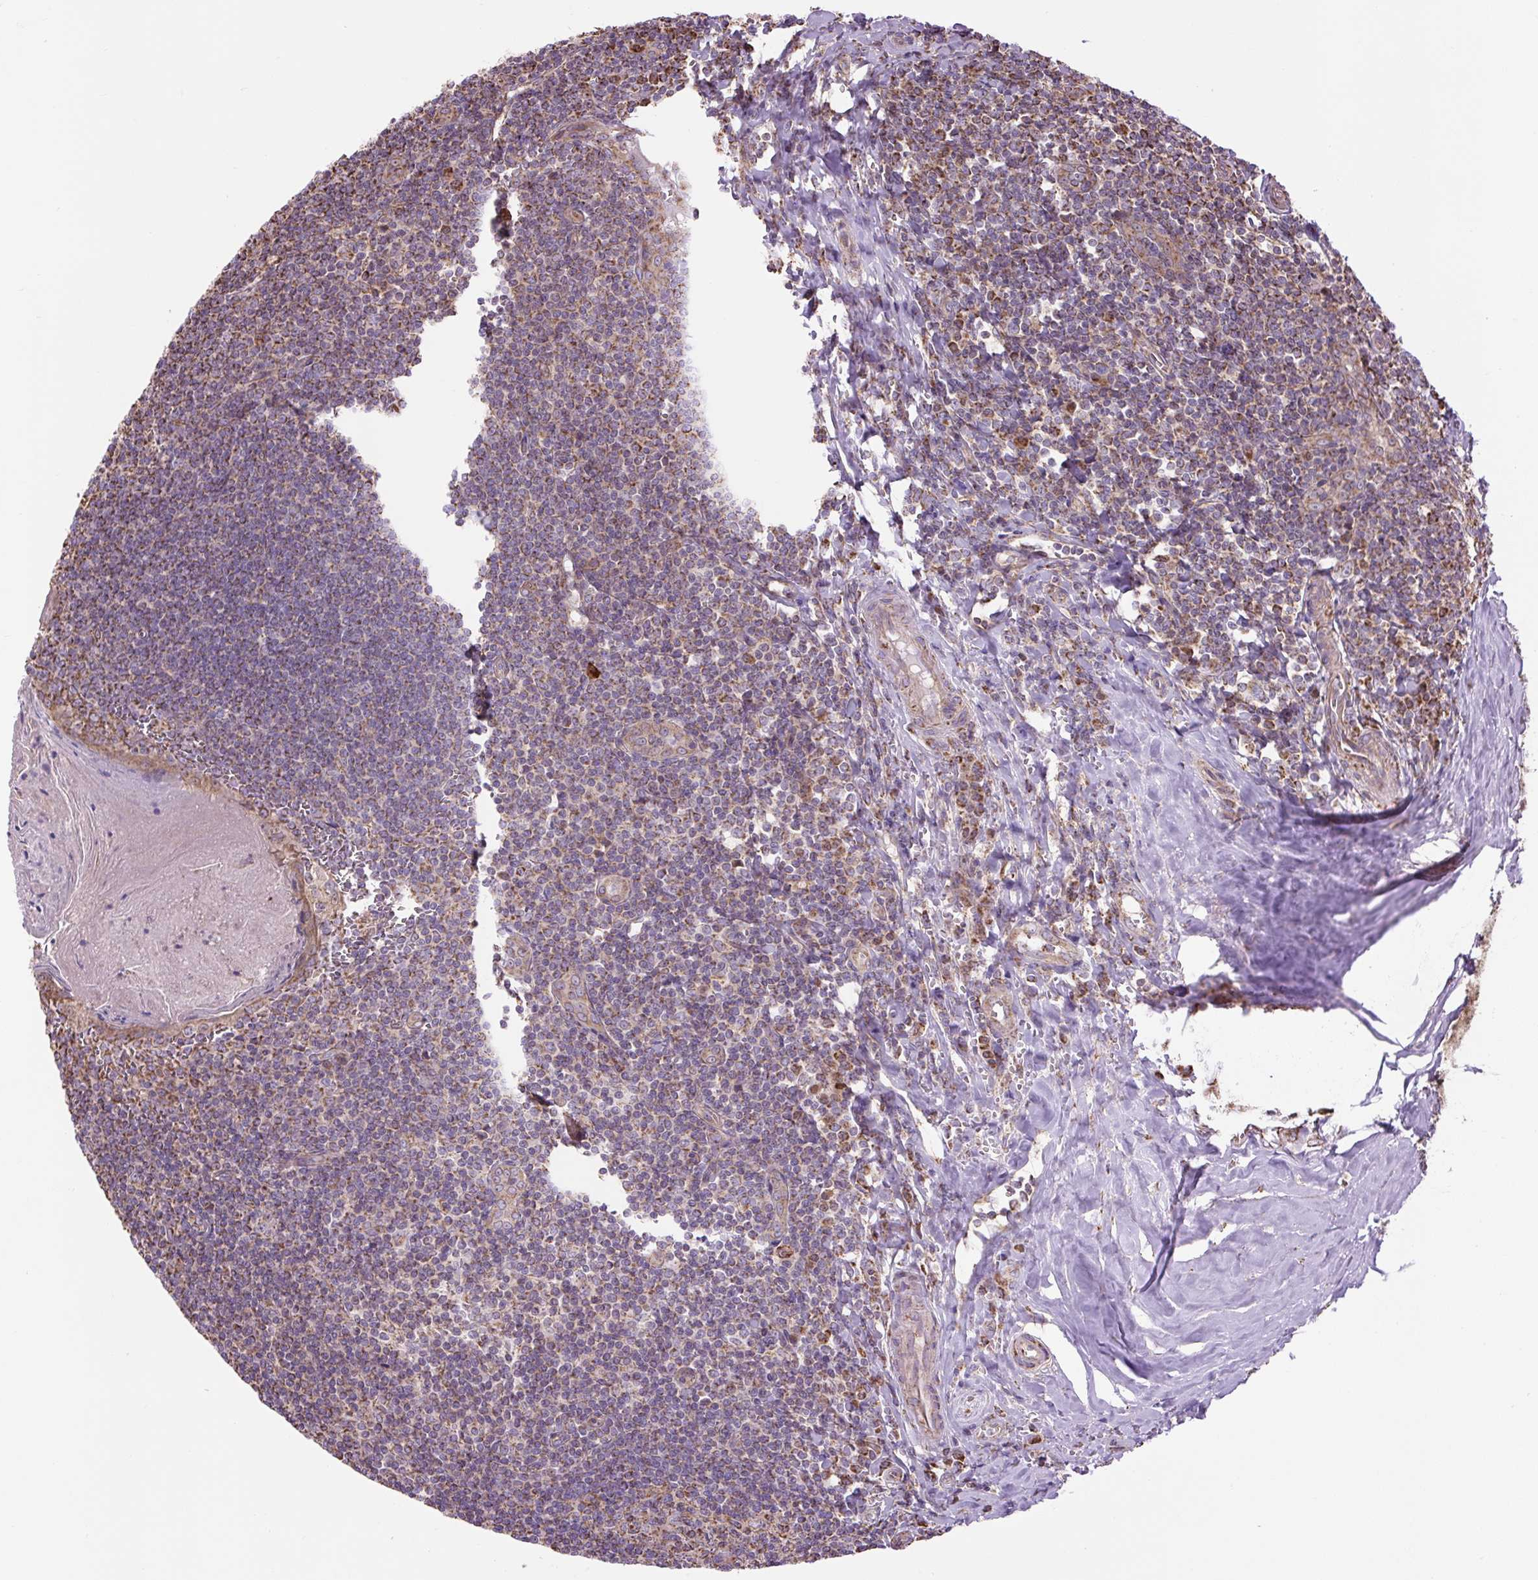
{"staining": {"intensity": "moderate", "quantity": "25%-75%", "location": "cytoplasmic/membranous"}, "tissue": "tonsil", "cell_type": "Germinal center cells", "image_type": "normal", "snomed": [{"axis": "morphology", "description": "Normal tissue, NOS"}, {"axis": "topography", "description": "Tonsil"}], "caption": "Protein expression analysis of benign tonsil displays moderate cytoplasmic/membranous expression in approximately 25%-75% of germinal center cells. (brown staining indicates protein expression, while blue staining denotes nuclei).", "gene": "PLCG1", "patient": {"sex": "male", "age": 27}}